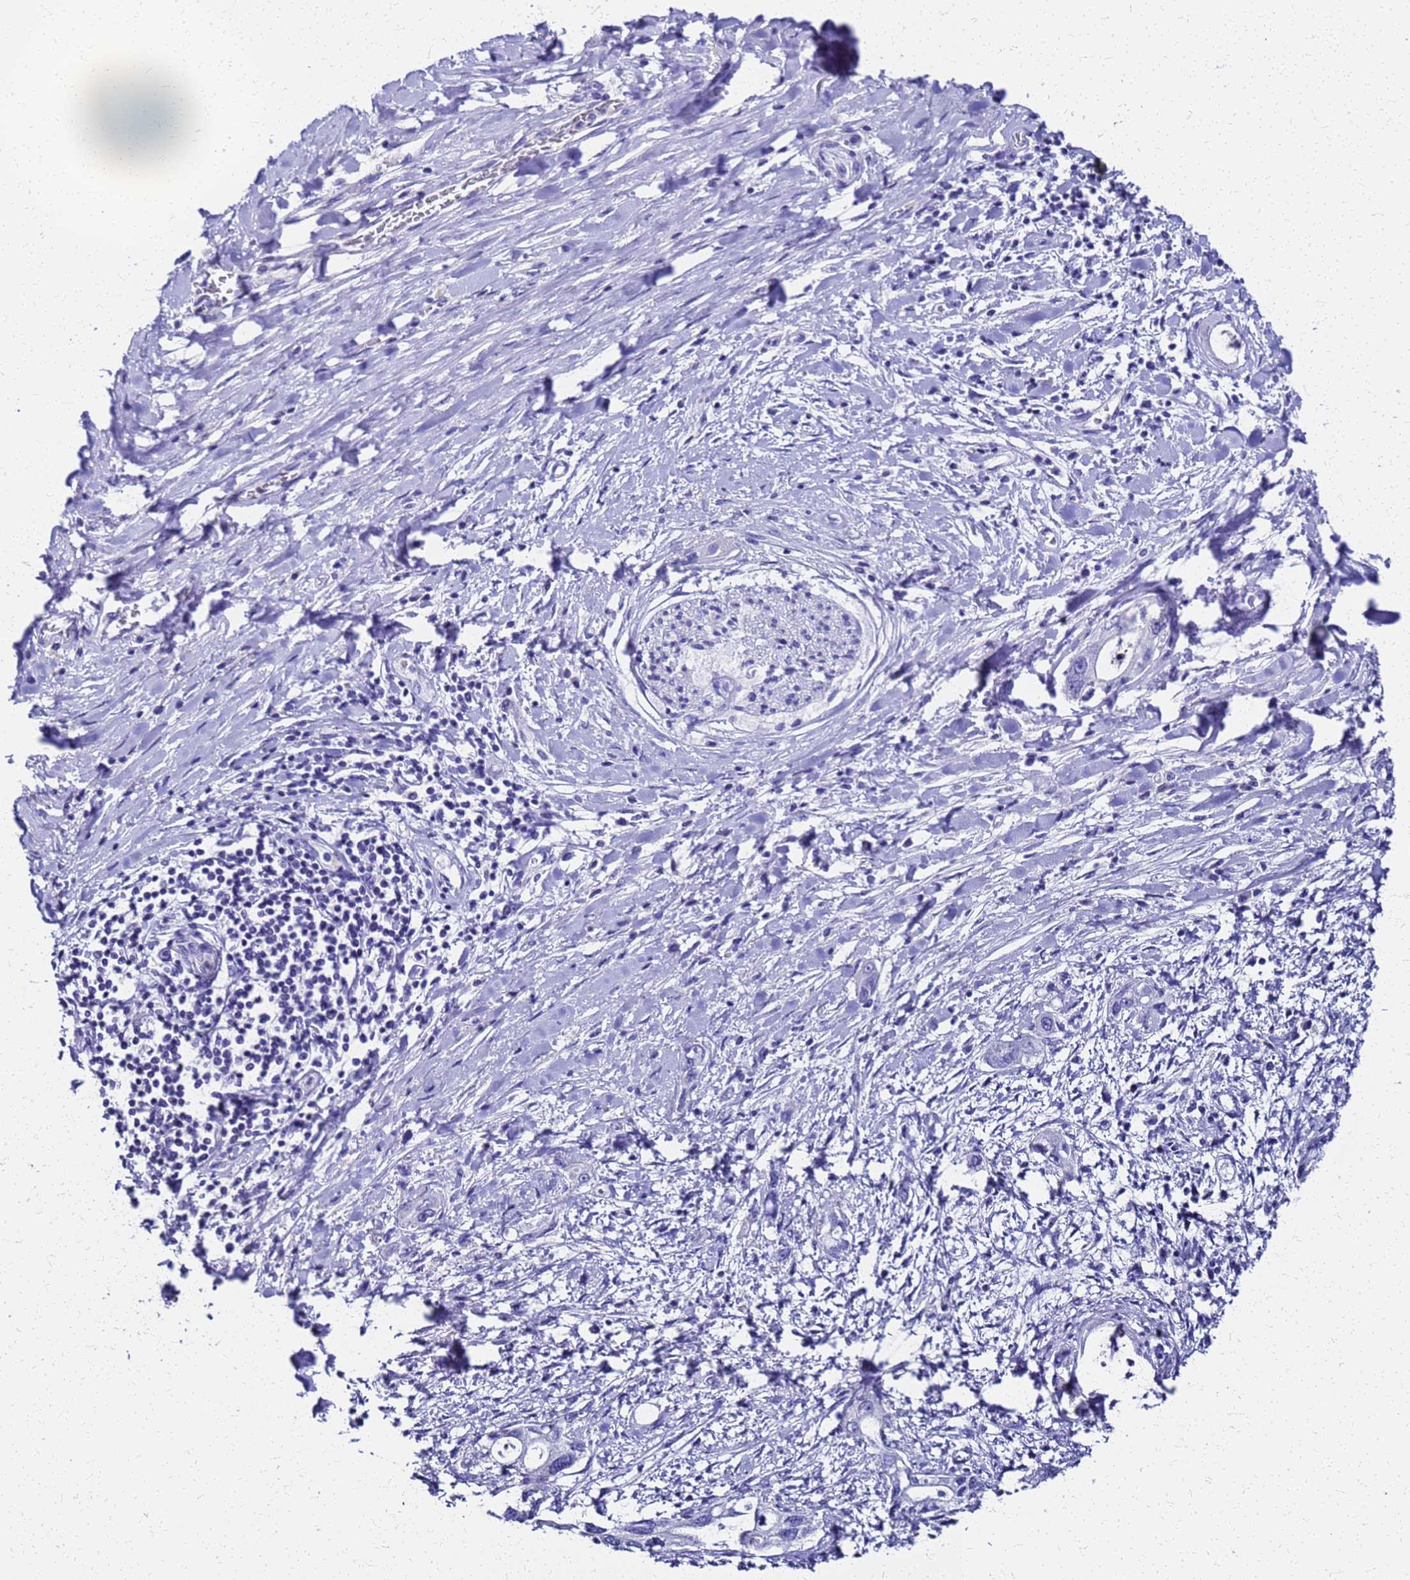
{"staining": {"intensity": "negative", "quantity": "none", "location": "none"}, "tissue": "pancreatic cancer", "cell_type": "Tumor cells", "image_type": "cancer", "snomed": [{"axis": "morphology", "description": "Inflammation, NOS"}, {"axis": "morphology", "description": "Adenocarcinoma, NOS"}, {"axis": "topography", "description": "Pancreas"}], "caption": "Tumor cells show no significant protein staining in pancreatic cancer.", "gene": "SMIM21", "patient": {"sex": "female", "age": 56}}